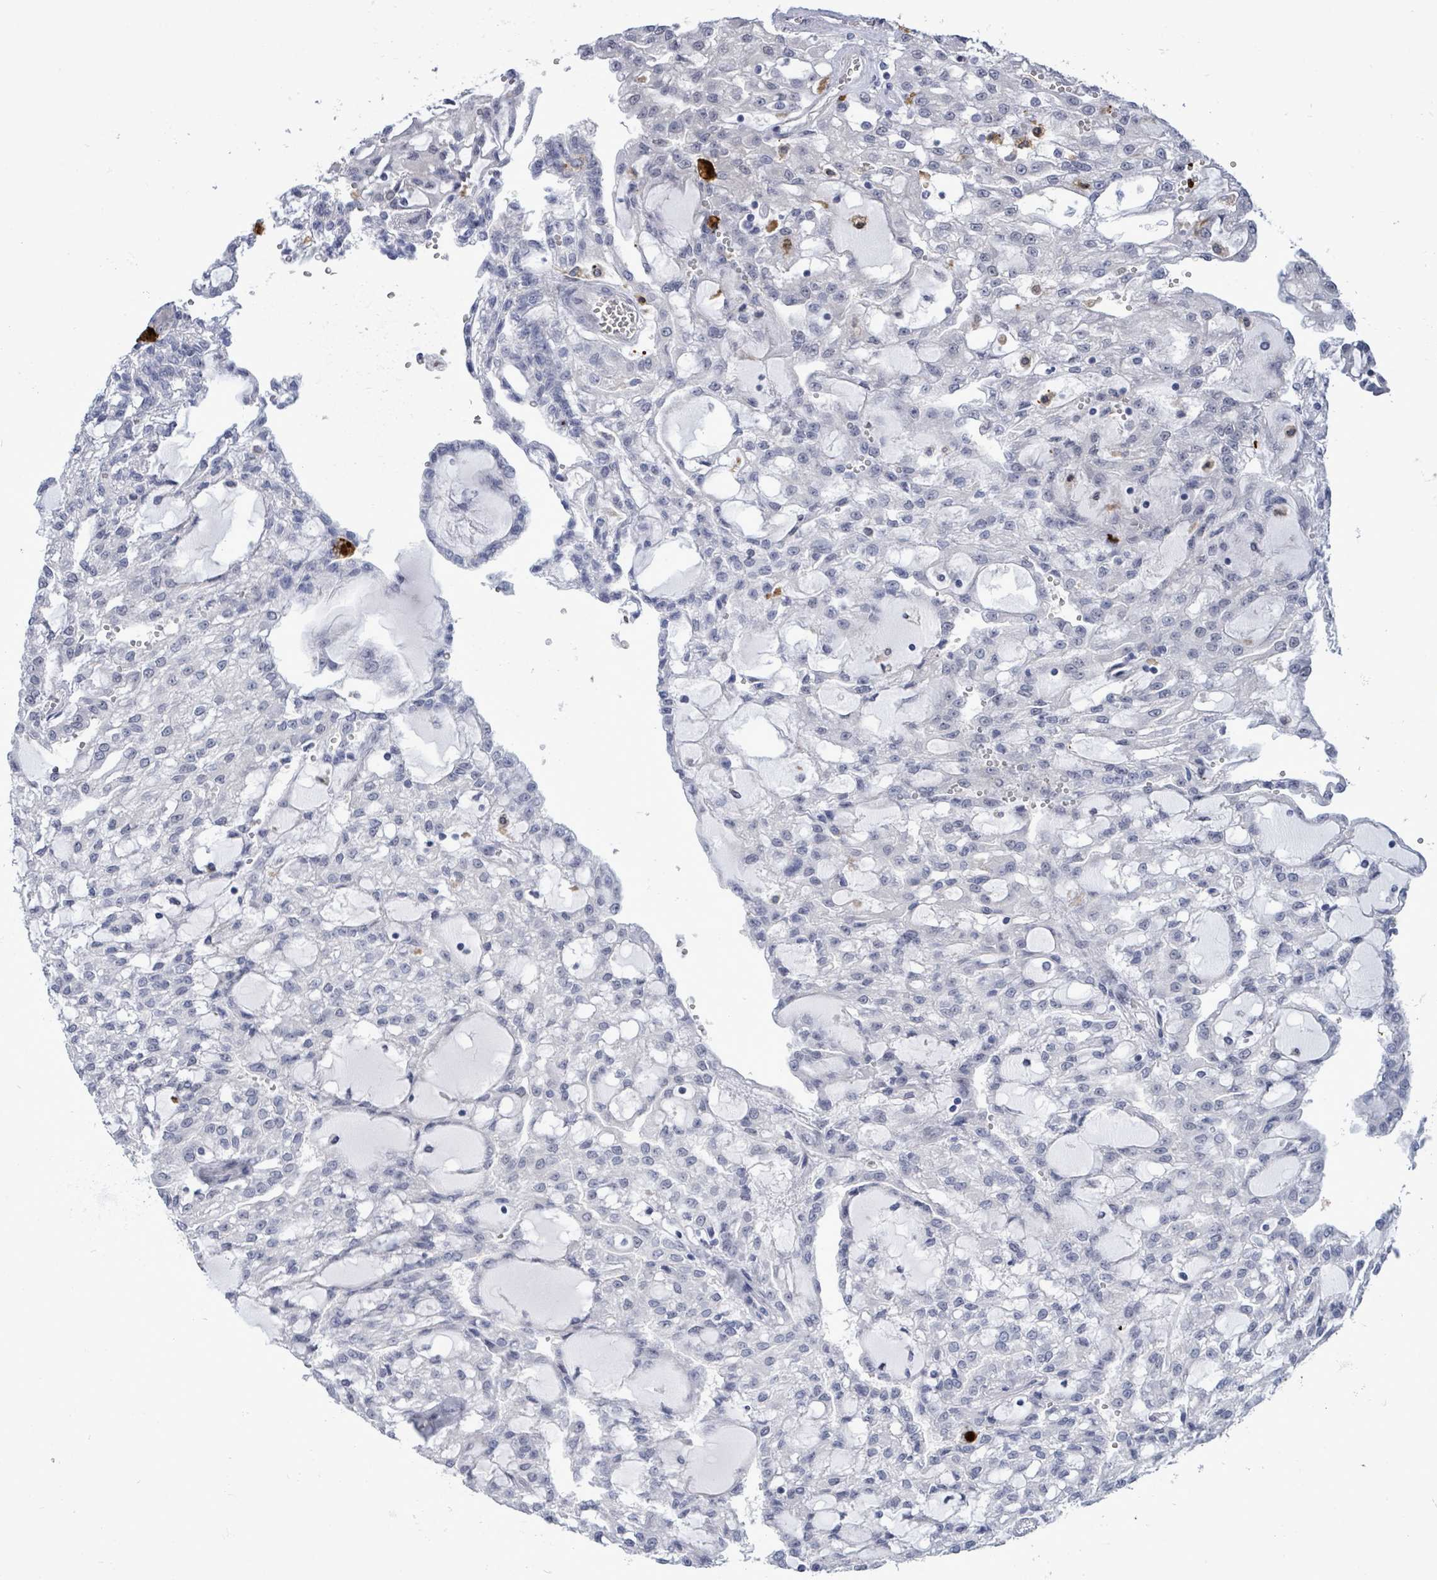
{"staining": {"intensity": "negative", "quantity": "none", "location": "none"}, "tissue": "renal cancer", "cell_type": "Tumor cells", "image_type": "cancer", "snomed": [{"axis": "morphology", "description": "Adenocarcinoma, NOS"}, {"axis": "topography", "description": "Kidney"}], "caption": "An image of renal cancer stained for a protein displays no brown staining in tumor cells.", "gene": "CT45A5", "patient": {"sex": "male", "age": 63}}